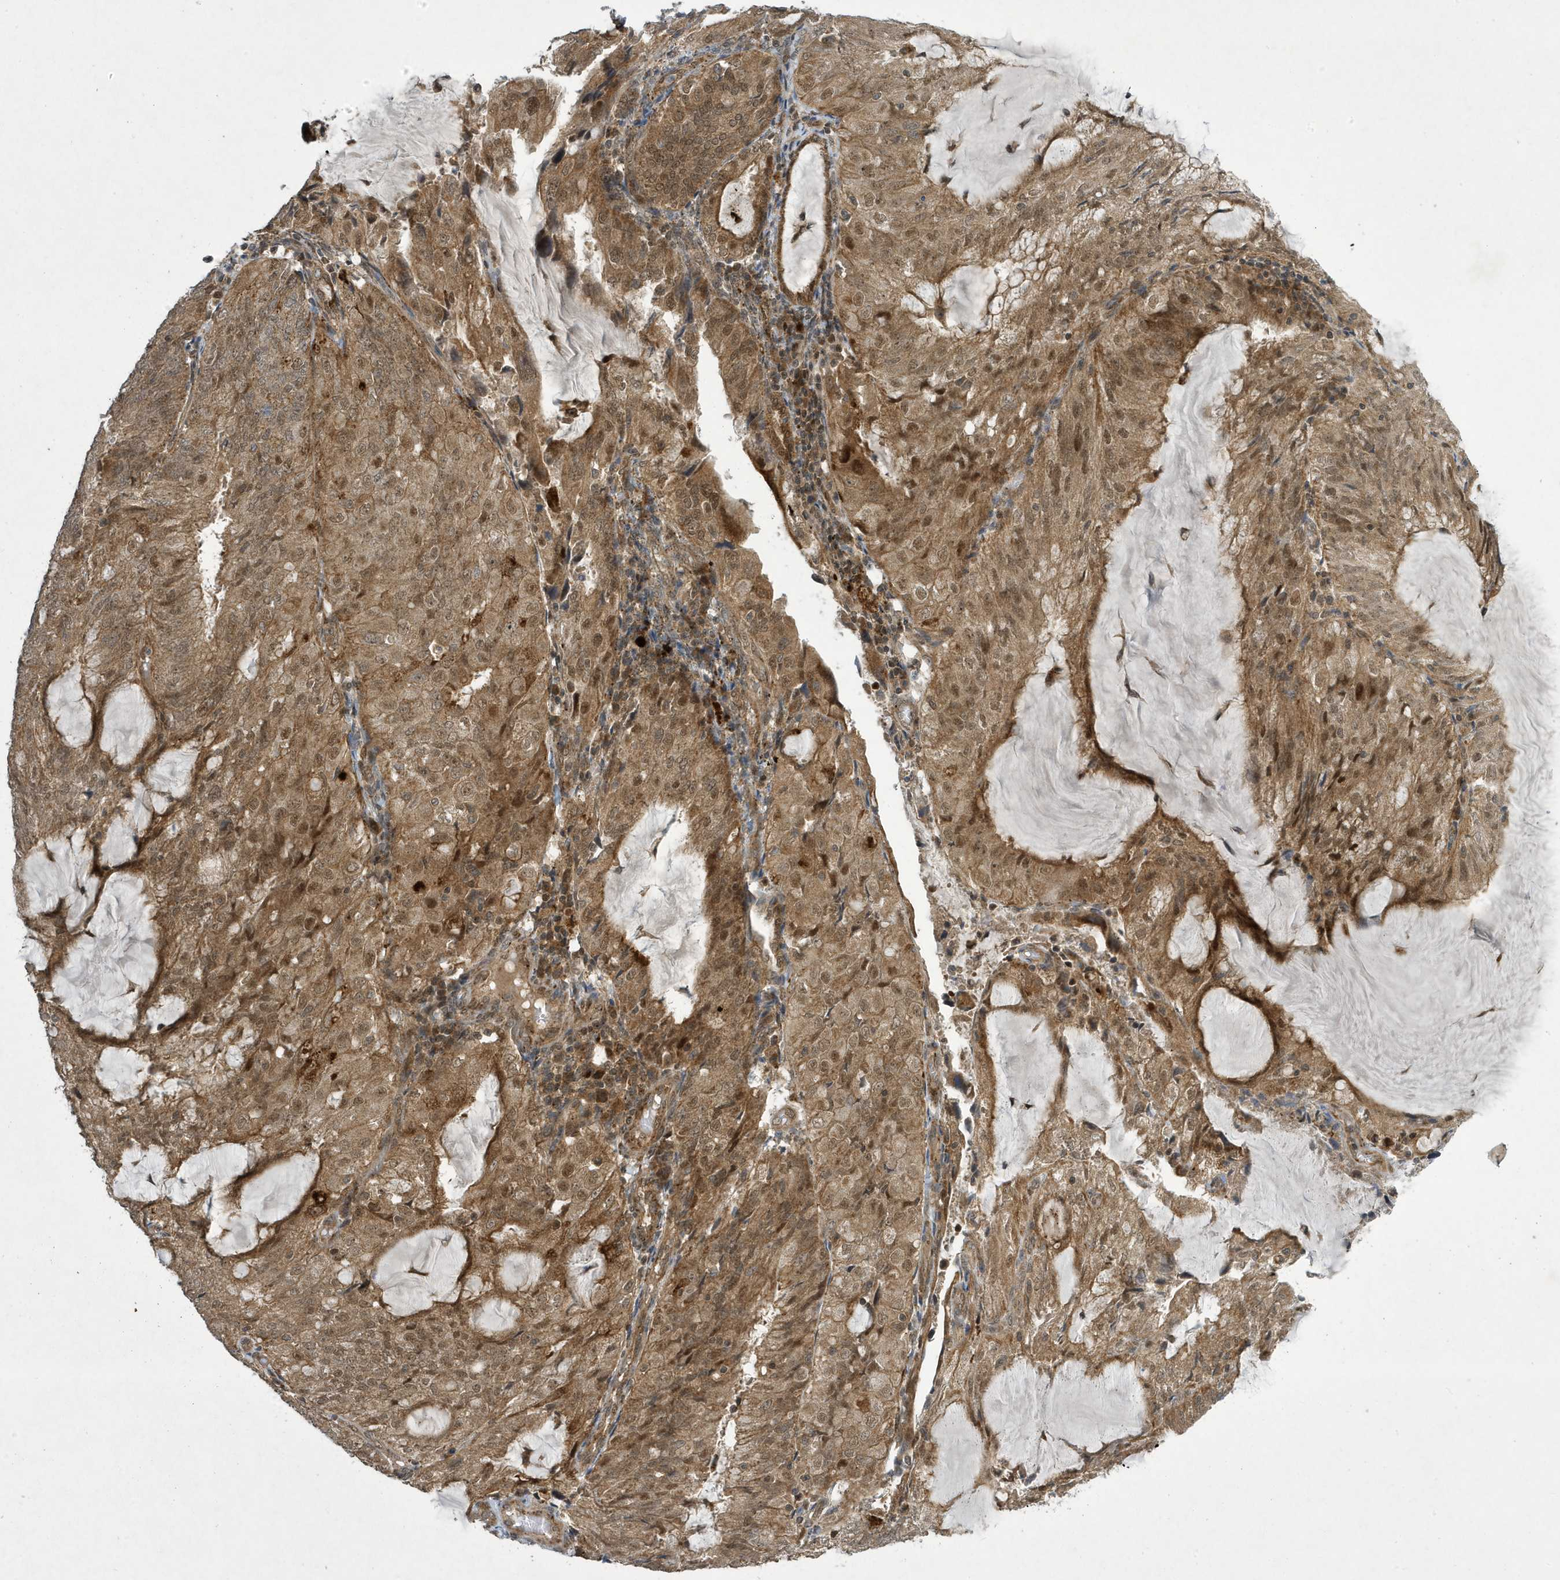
{"staining": {"intensity": "moderate", "quantity": ">75%", "location": "cytoplasmic/membranous,nuclear"}, "tissue": "endometrial cancer", "cell_type": "Tumor cells", "image_type": "cancer", "snomed": [{"axis": "morphology", "description": "Adenocarcinoma, NOS"}, {"axis": "topography", "description": "Endometrium"}], "caption": "Tumor cells exhibit medium levels of moderate cytoplasmic/membranous and nuclear positivity in about >75% of cells in endometrial cancer. Using DAB (brown) and hematoxylin (blue) stains, captured at high magnification using brightfield microscopy.", "gene": "NCOA7", "patient": {"sex": "female", "age": 81}}